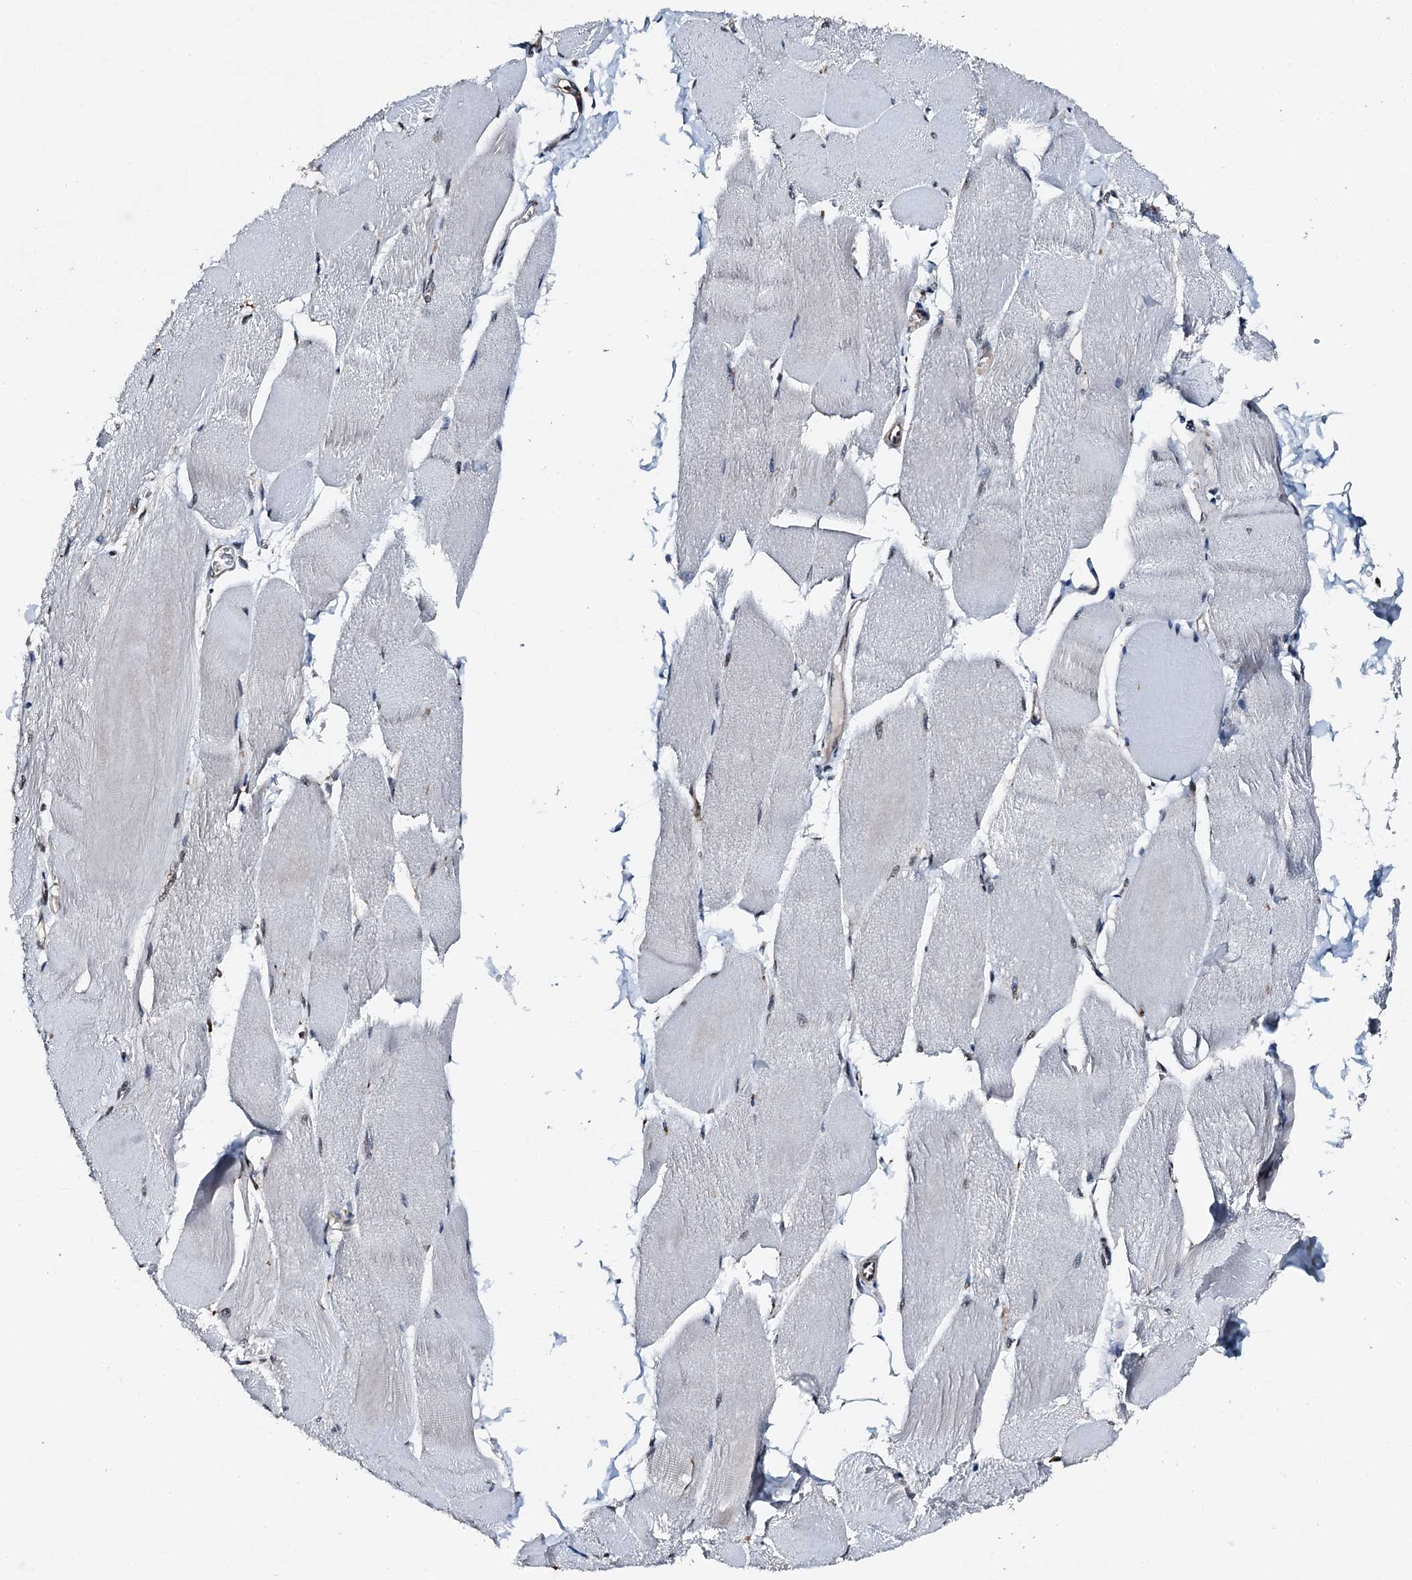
{"staining": {"intensity": "negative", "quantity": "none", "location": "none"}, "tissue": "skeletal muscle", "cell_type": "Myocytes", "image_type": "normal", "snomed": [{"axis": "morphology", "description": "Normal tissue, NOS"}, {"axis": "morphology", "description": "Basal cell carcinoma"}, {"axis": "topography", "description": "Skeletal muscle"}], "caption": "This is a image of immunohistochemistry (IHC) staining of normal skeletal muscle, which shows no staining in myocytes.", "gene": "EDC4", "patient": {"sex": "female", "age": 64}}